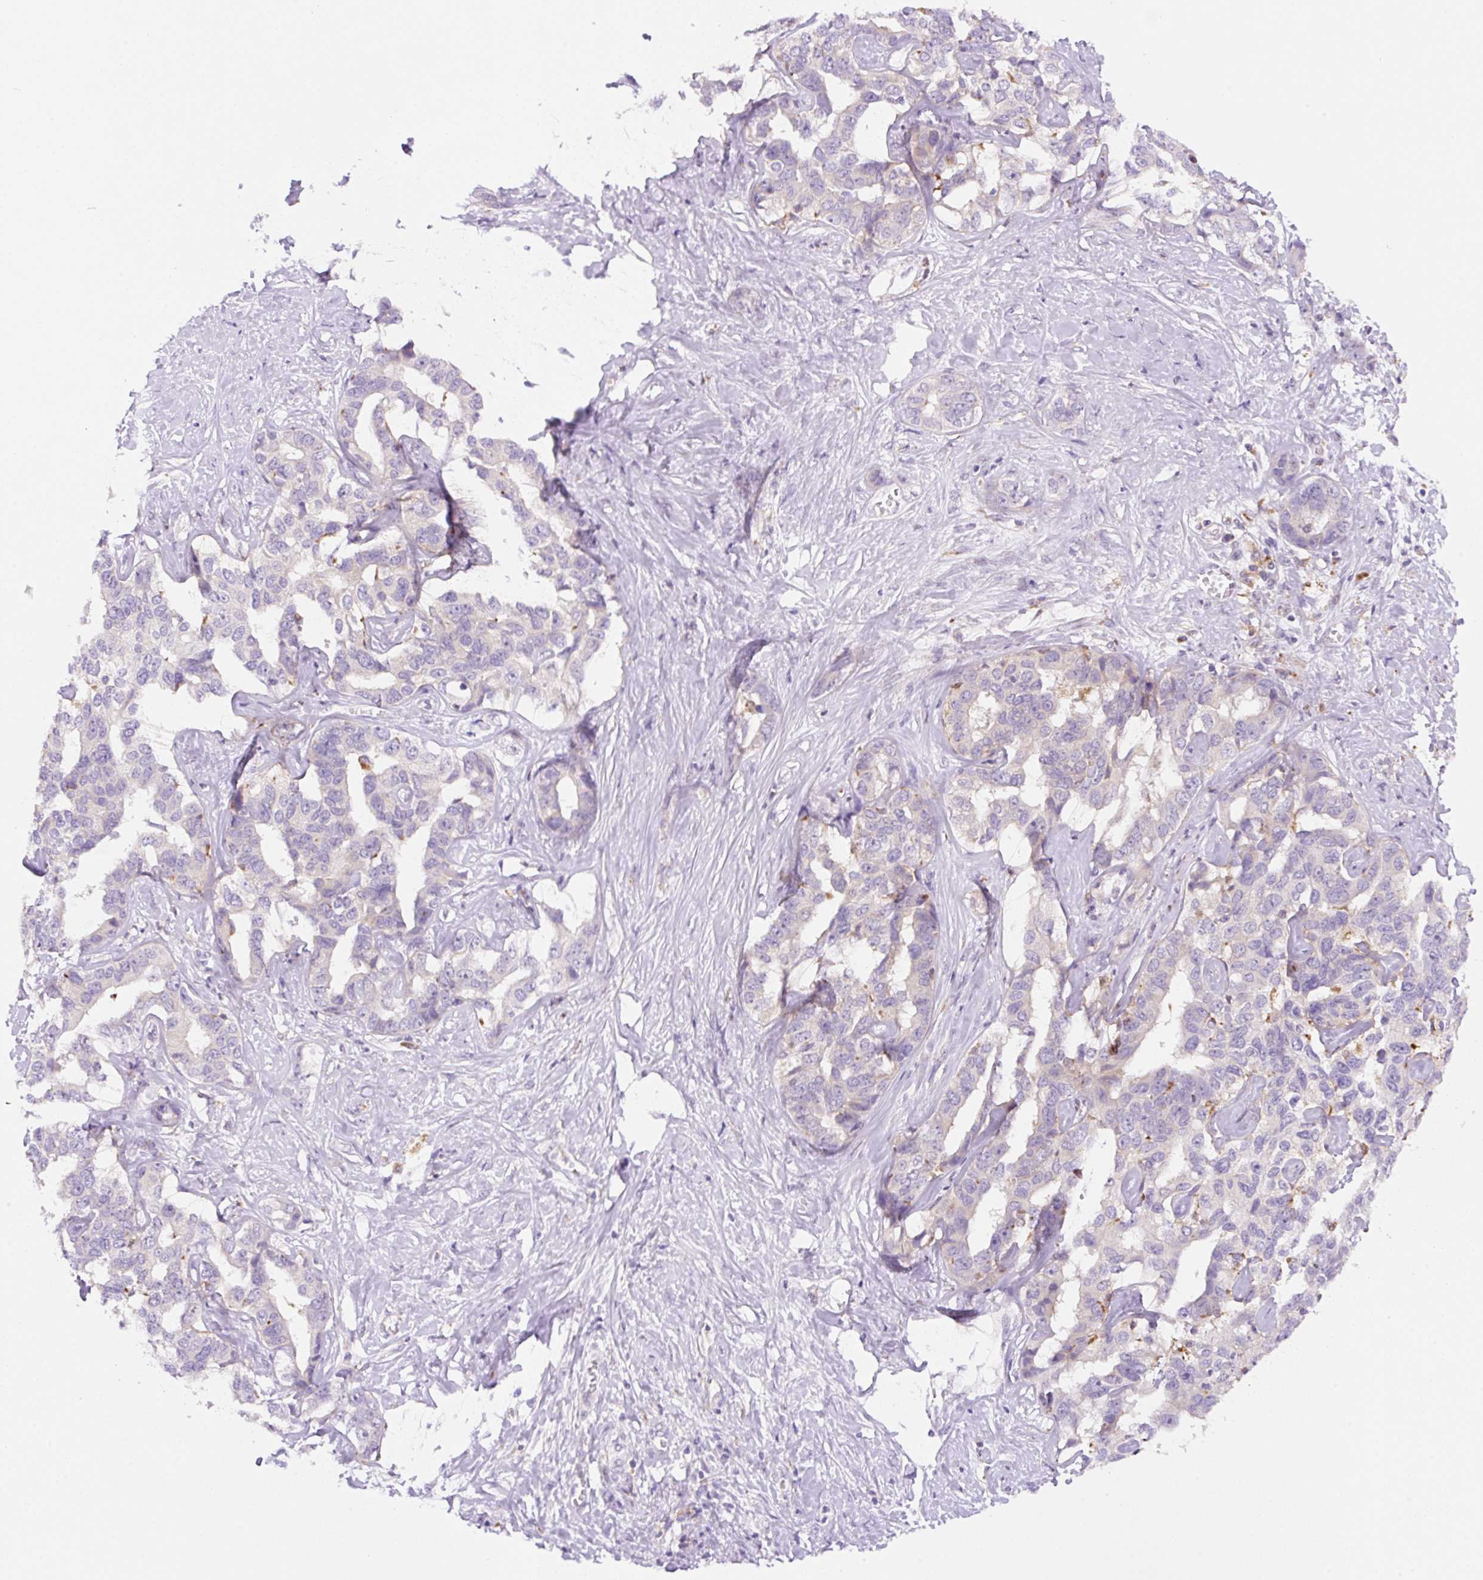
{"staining": {"intensity": "negative", "quantity": "none", "location": "none"}, "tissue": "liver cancer", "cell_type": "Tumor cells", "image_type": "cancer", "snomed": [{"axis": "morphology", "description": "Cholangiocarcinoma"}, {"axis": "topography", "description": "Liver"}], "caption": "Immunohistochemistry (IHC) micrograph of neoplastic tissue: cholangiocarcinoma (liver) stained with DAB demonstrates no significant protein positivity in tumor cells.", "gene": "CEBPZOS", "patient": {"sex": "male", "age": 59}}